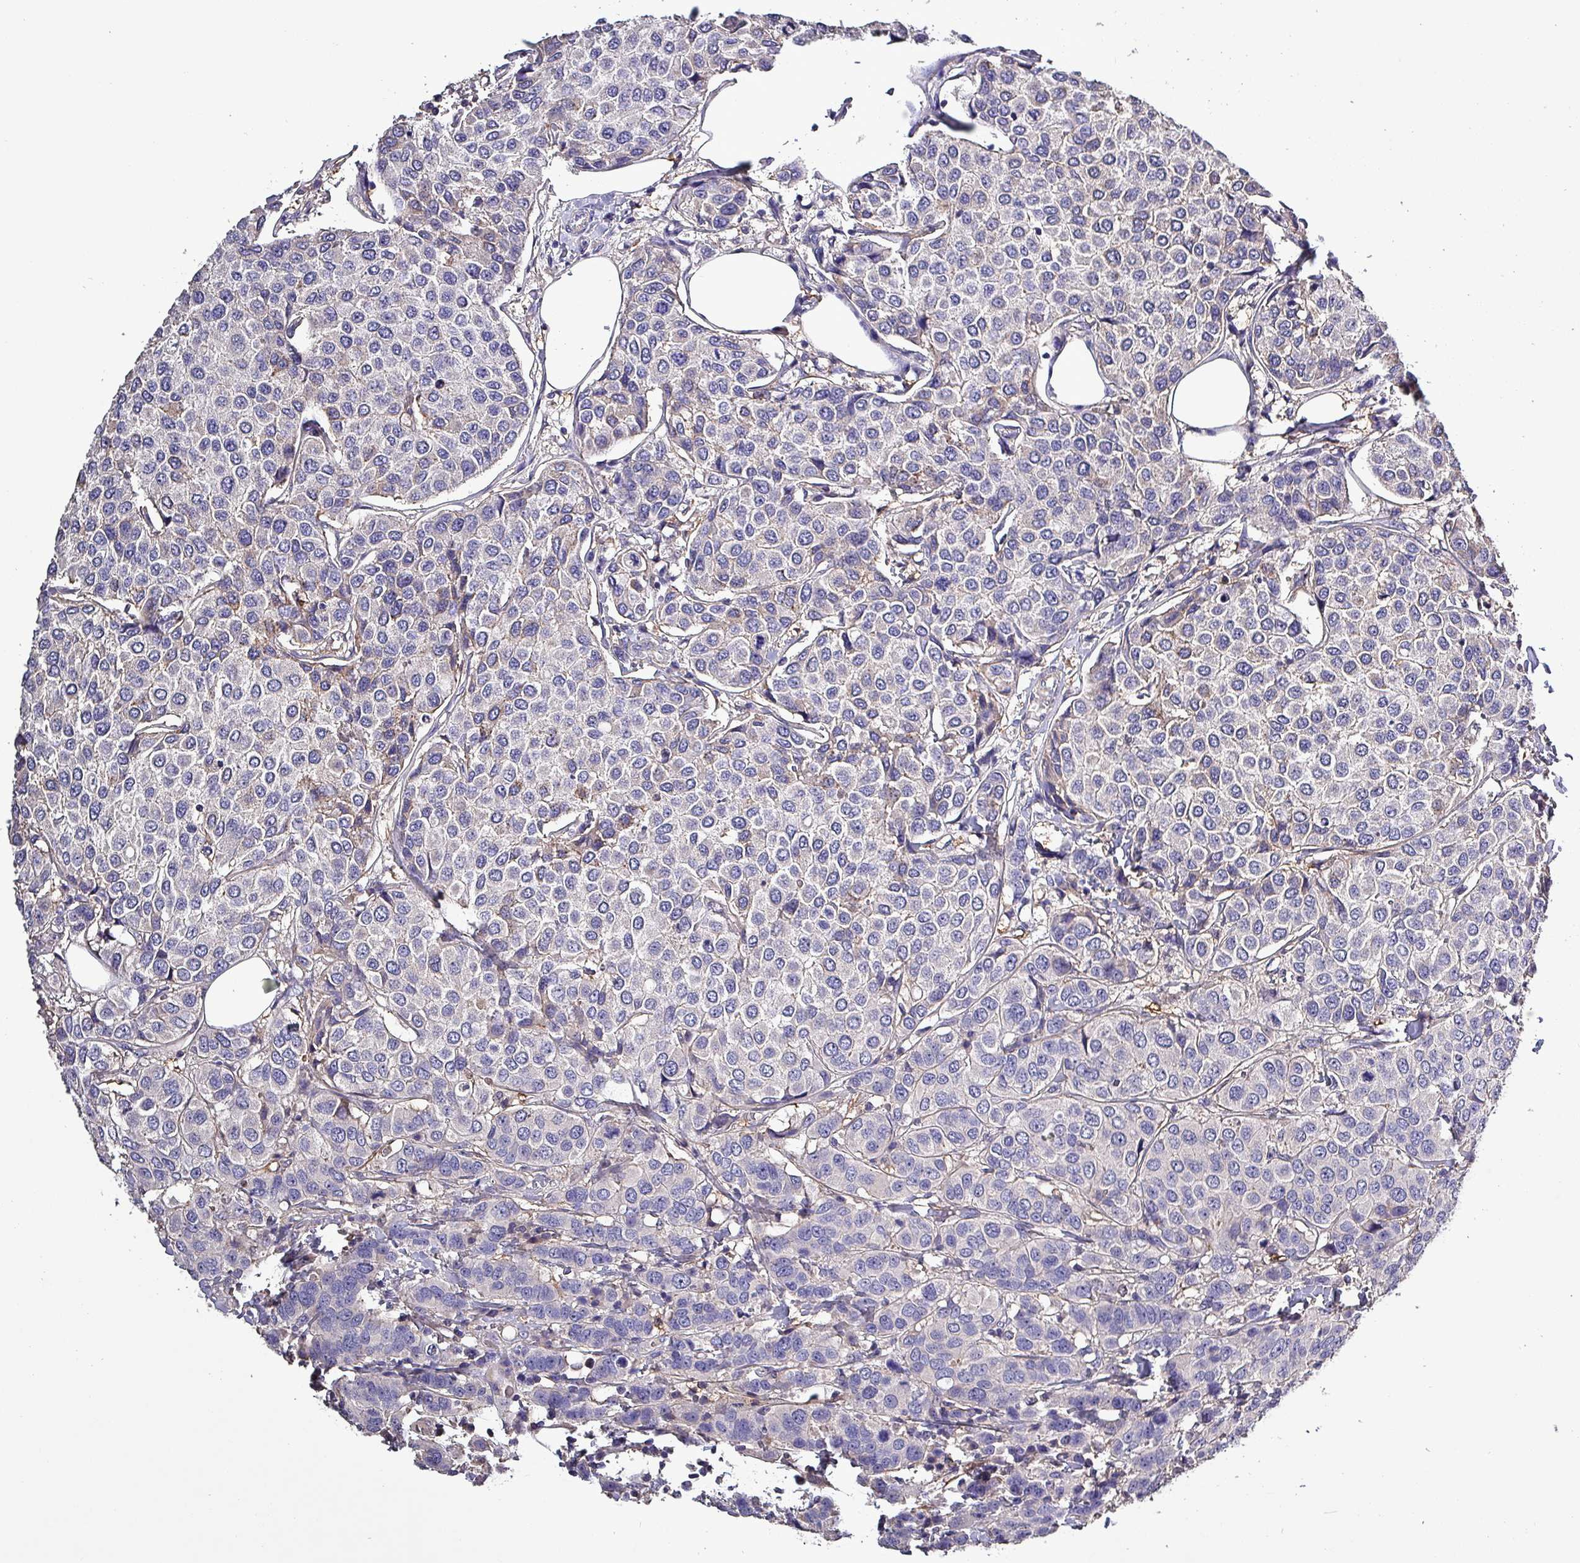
{"staining": {"intensity": "negative", "quantity": "none", "location": "none"}, "tissue": "breast cancer", "cell_type": "Tumor cells", "image_type": "cancer", "snomed": [{"axis": "morphology", "description": "Duct carcinoma"}, {"axis": "topography", "description": "Breast"}], "caption": "A photomicrograph of human breast cancer is negative for staining in tumor cells.", "gene": "HTRA4", "patient": {"sex": "female", "age": 55}}